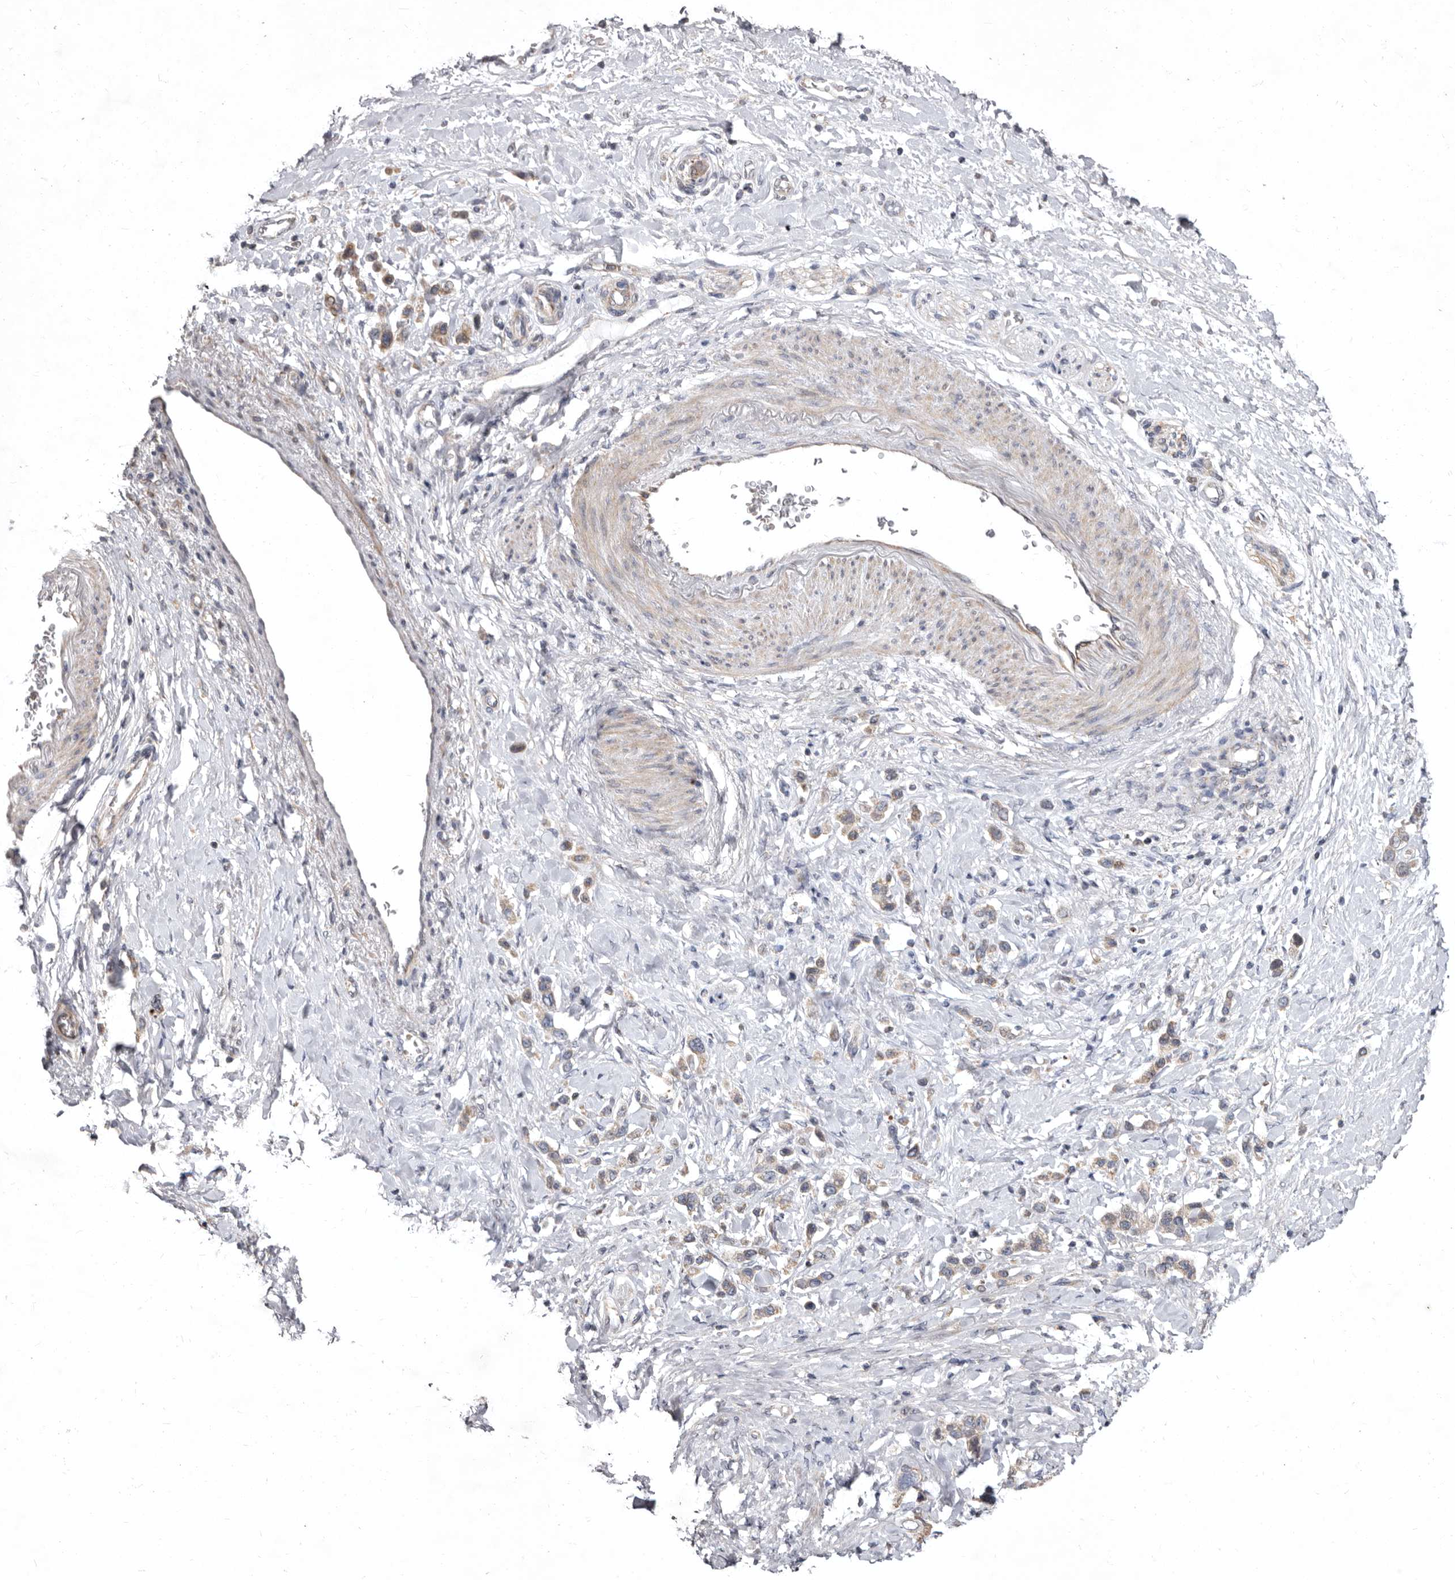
{"staining": {"intensity": "weak", "quantity": ">75%", "location": "cytoplasmic/membranous"}, "tissue": "stomach cancer", "cell_type": "Tumor cells", "image_type": "cancer", "snomed": [{"axis": "morphology", "description": "Adenocarcinoma, NOS"}, {"axis": "topography", "description": "Stomach"}], "caption": "Immunohistochemistry (IHC) image of neoplastic tissue: human stomach cancer (adenocarcinoma) stained using IHC displays low levels of weak protein expression localized specifically in the cytoplasmic/membranous of tumor cells, appearing as a cytoplasmic/membranous brown color.", "gene": "SMC4", "patient": {"sex": "female", "age": 65}}